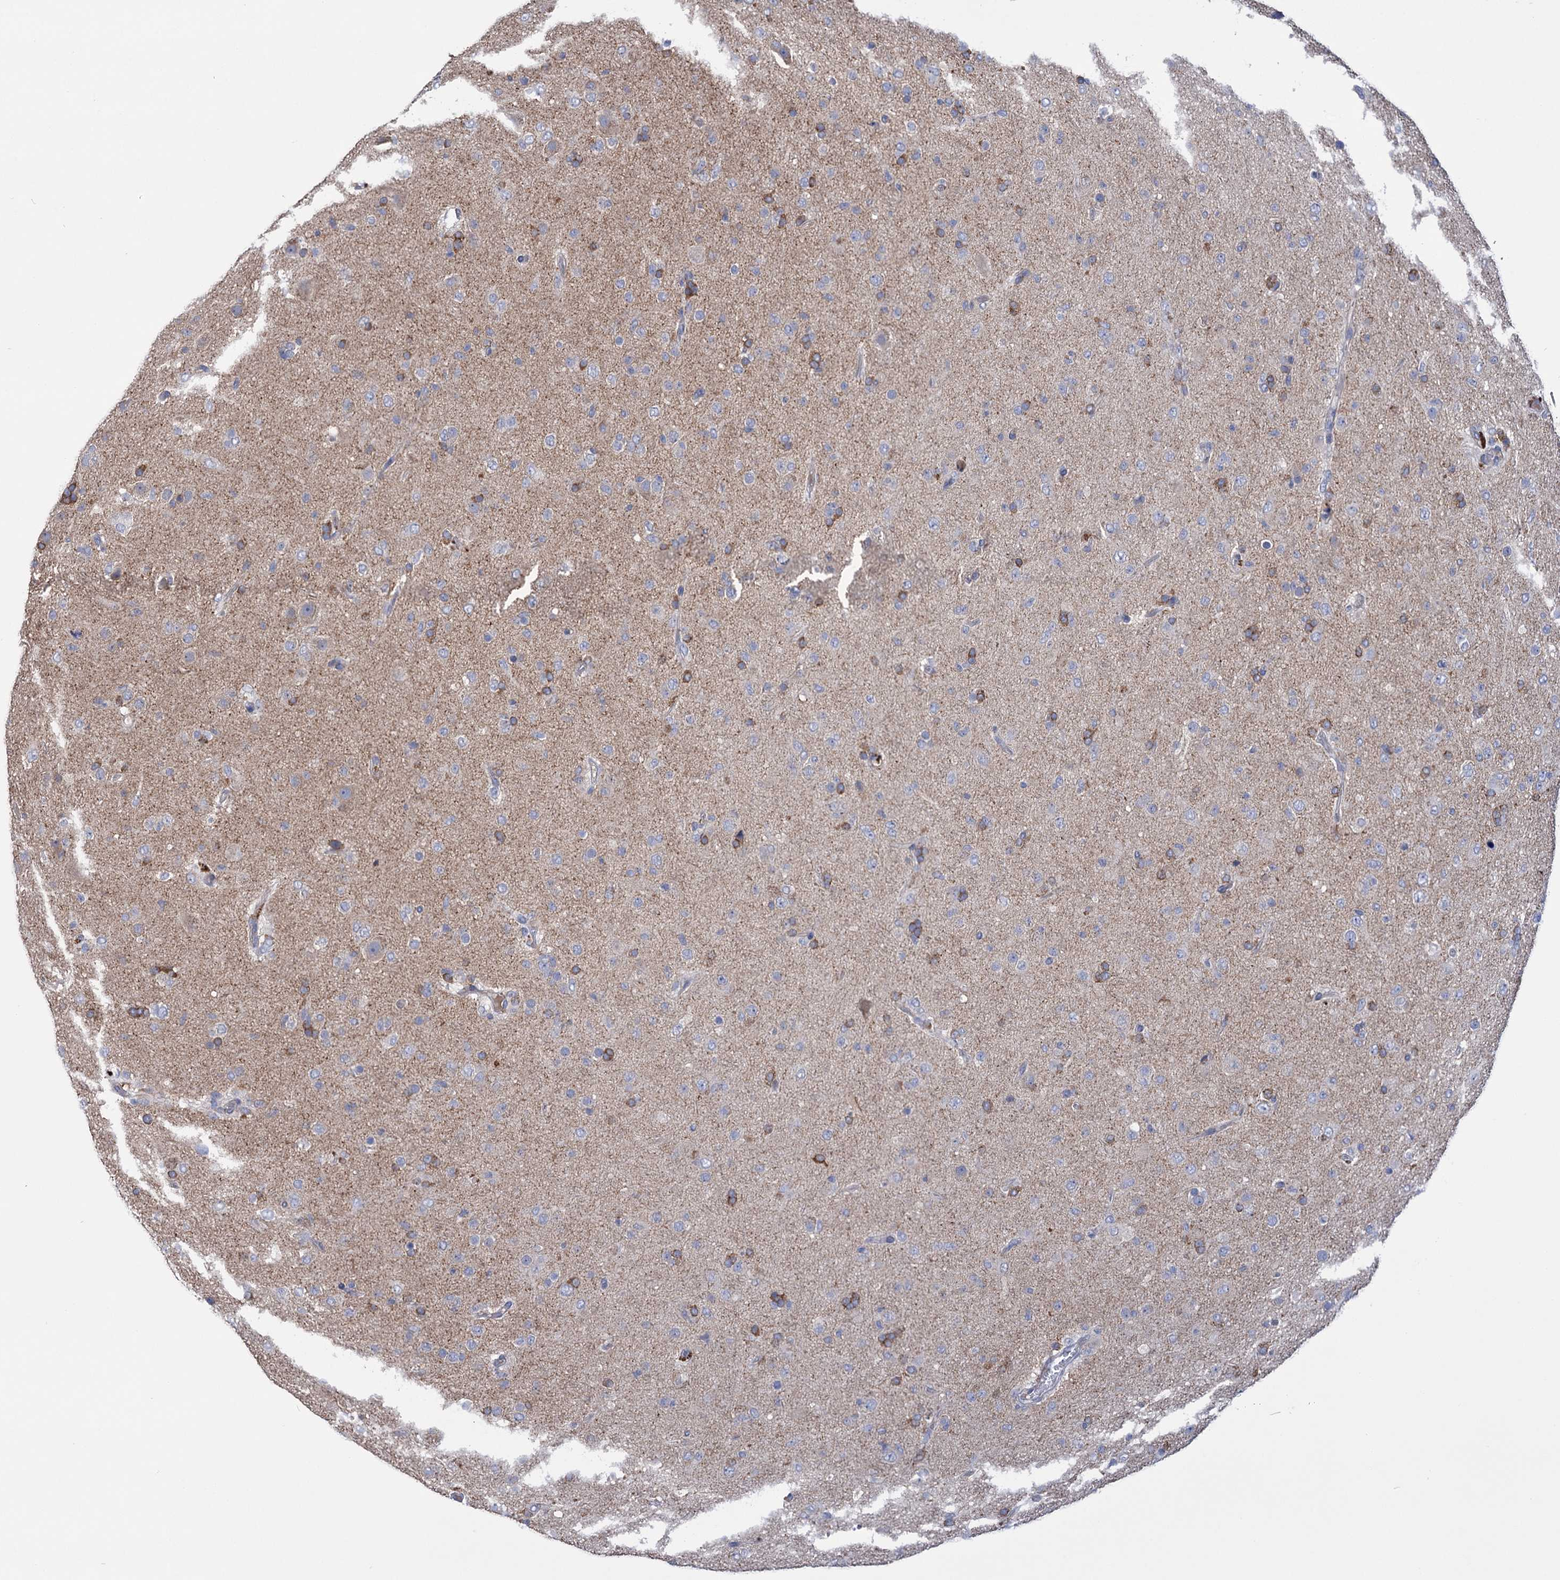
{"staining": {"intensity": "negative", "quantity": "none", "location": "none"}, "tissue": "glioma", "cell_type": "Tumor cells", "image_type": "cancer", "snomed": [{"axis": "morphology", "description": "Glioma, malignant, Low grade"}, {"axis": "topography", "description": "Brain"}], "caption": "Human glioma stained for a protein using immunohistochemistry (IHC) displays no positivity in tumor cells.", "gene": "BBS4", "patient": {"sex": "male", "age": 65}}